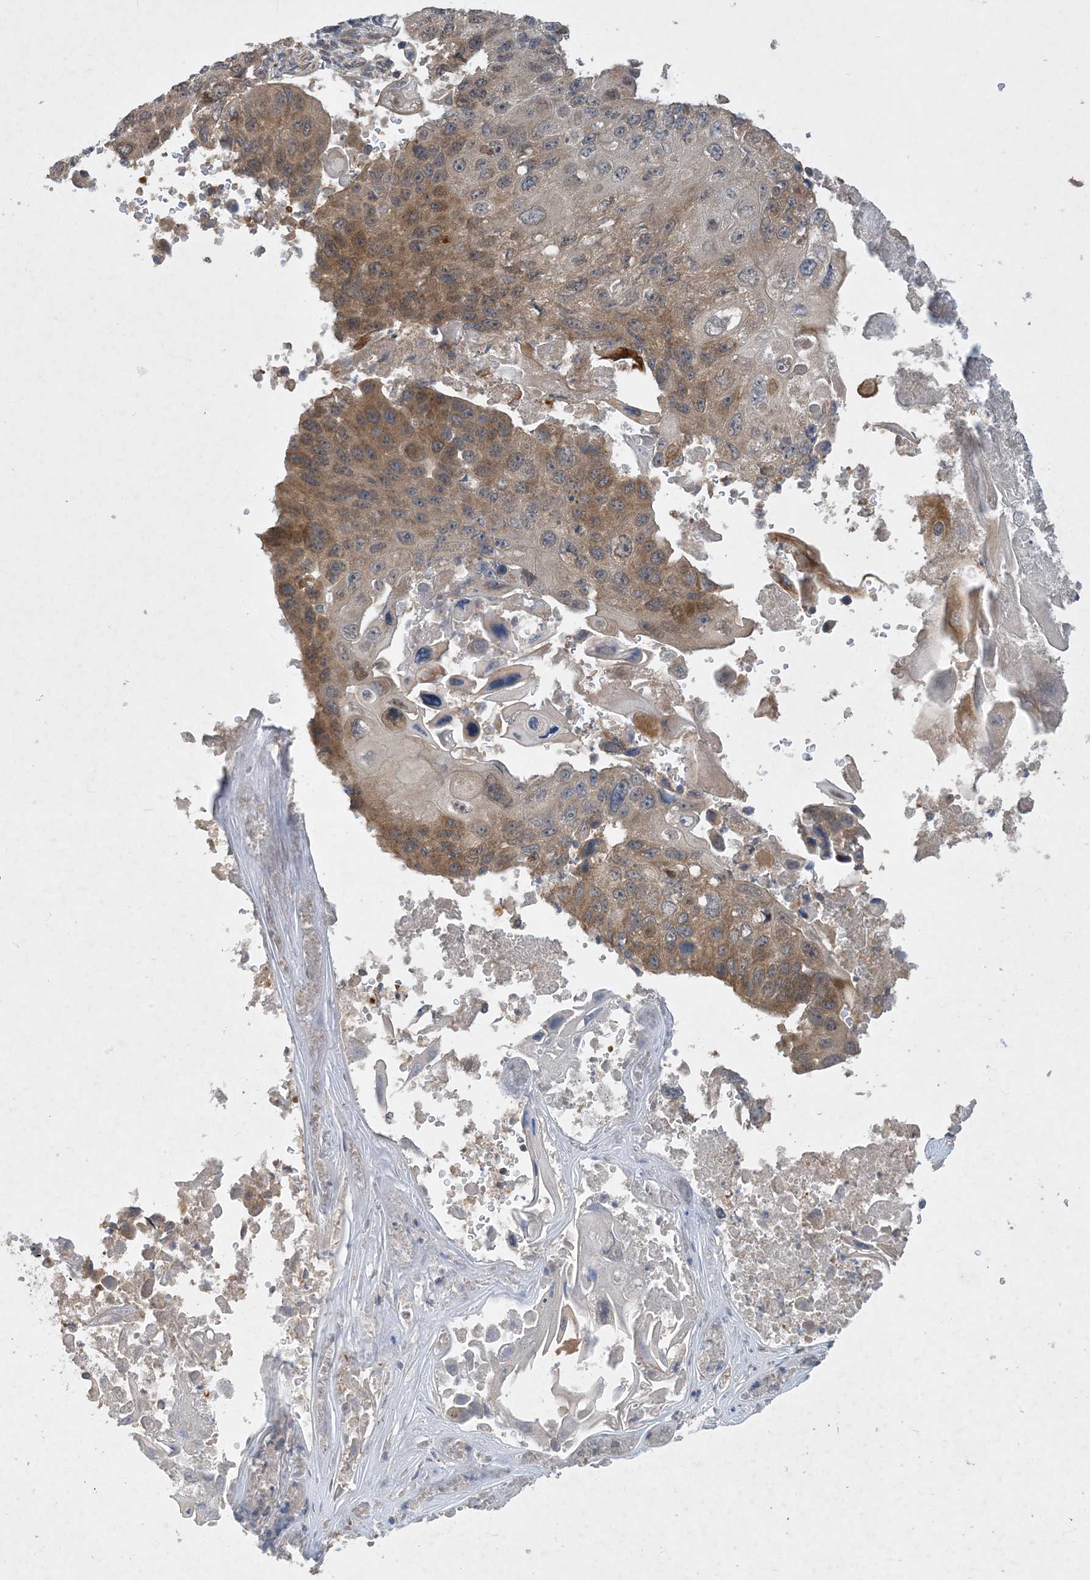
{"staining": {"intensity": "moderate", "quantity": "25%-75%", "location": "cytoplasmic/membranous"}, "tissue": "lung cancer", "cell_type": "Tumor cells", "image_type": "cancer", "snomed": [{"axis": "morphology", "description": "Squamous cell carcinoma, NOS"}, {"axis": "topography", "description": "Lung"}], "caption": "Immunohistochemistry staining of lung squamous cell carcinoma, which displays medium levels of moderate cytoplasmic/membranous staining in about 25%-75% of tumor cells indicating moderate cytoplasmic/membranous protein expression. The staining was performed using DAB (3,3'-diaminobenzidine) (brown) for protein detection and nuclei were counterstained in hematoxylin (blue).", "gene": "TINAG", "patient": {"sex": "male", "age": 61}}